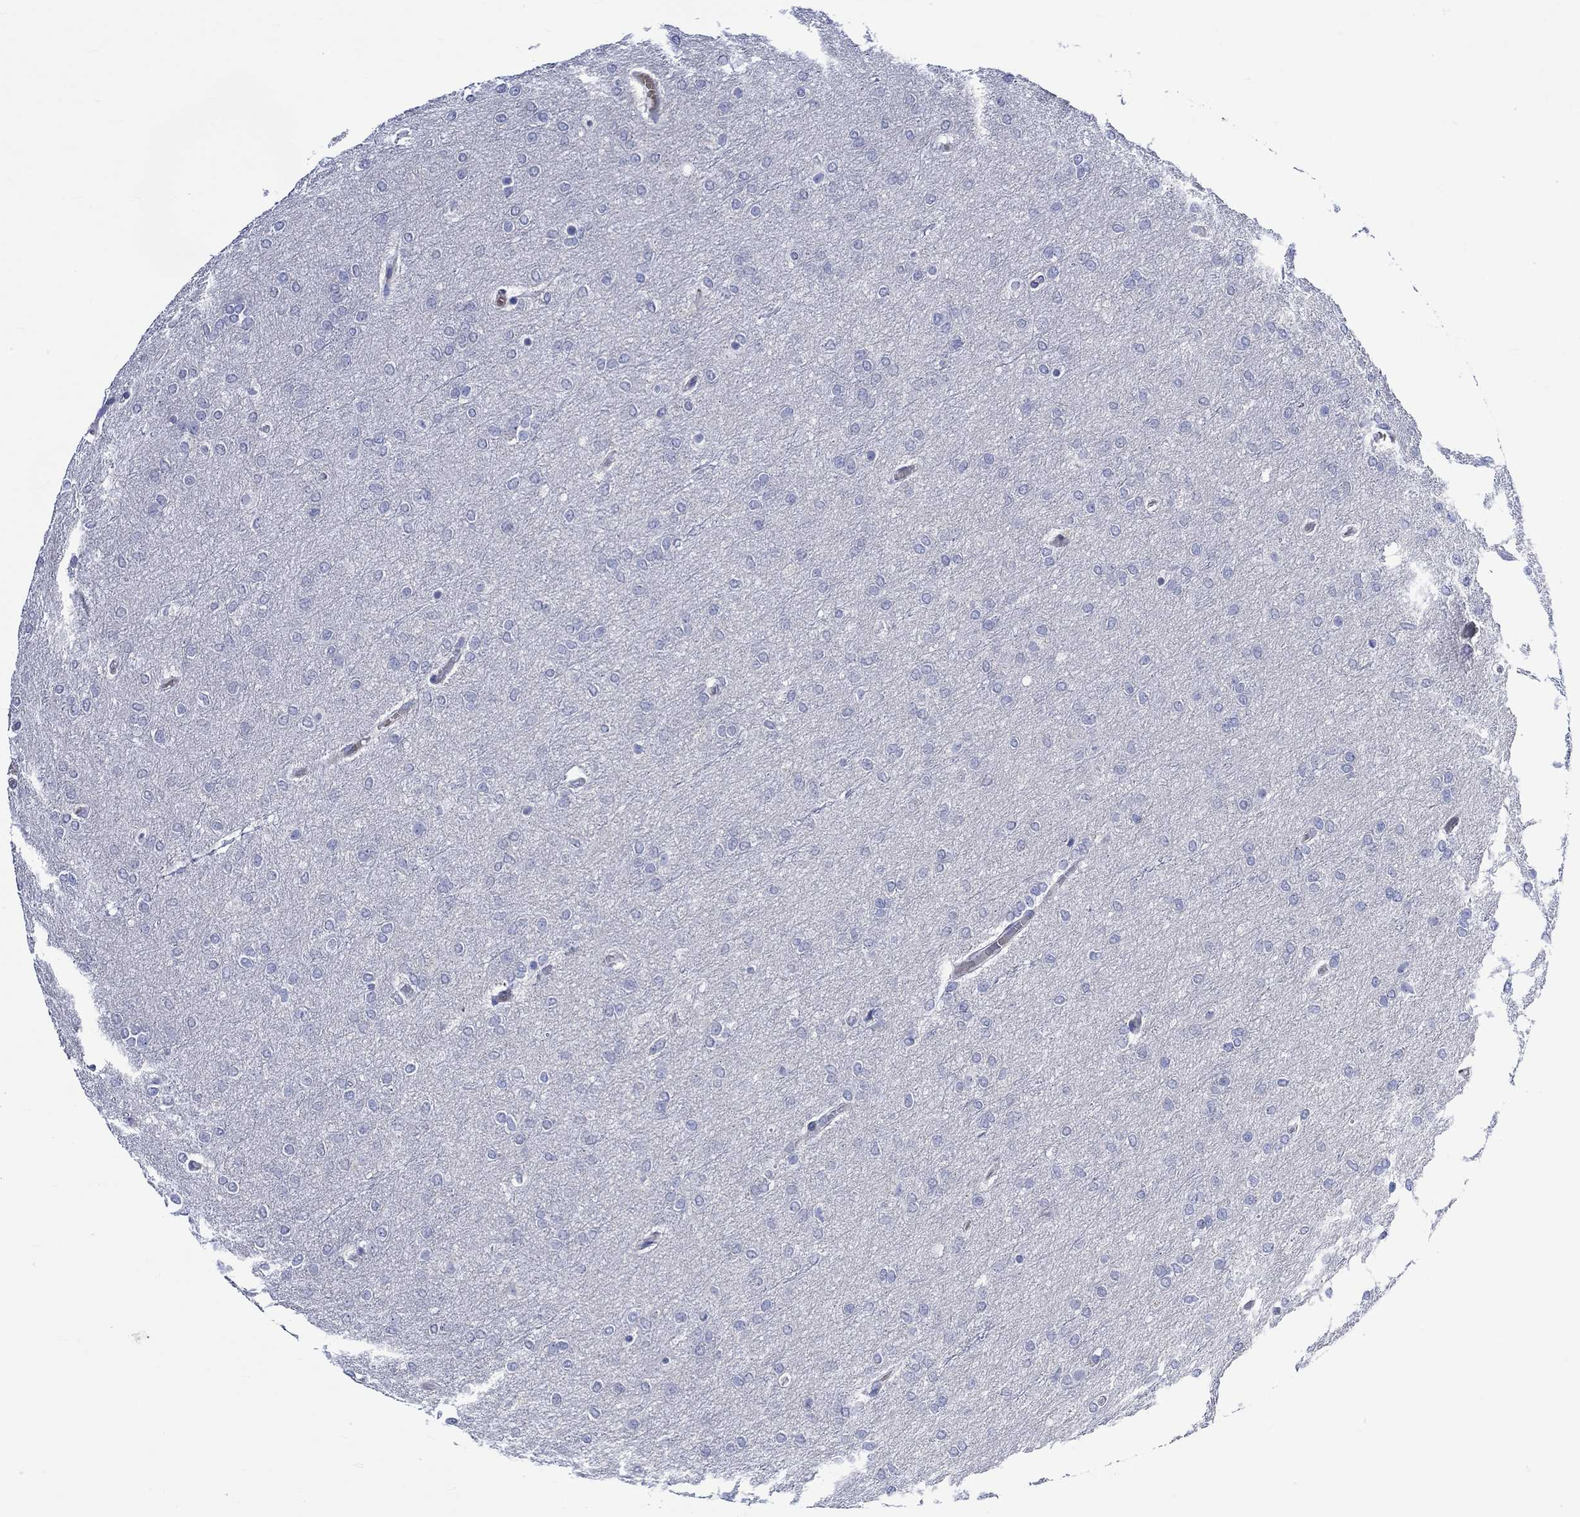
{"staining": {"intensity": "negative", "quantity": "none", "location": "none"}, "tissue": "glioma", "cell_type": "Tumor cells", "image_type": "cancer", "snomed": [{"axis": "morphology", "description": "Glioma, malignant, High grade"}, {"axis": "topography", "description": "Brain"}], "caption": "This is a histopathology image of immunohistochemistry (IHC) staining of malignant high-grade glioma, which shows no staining in tumor cells.", "gene": "NRIP3", "patient": {"sex": "female", "age": 61}}